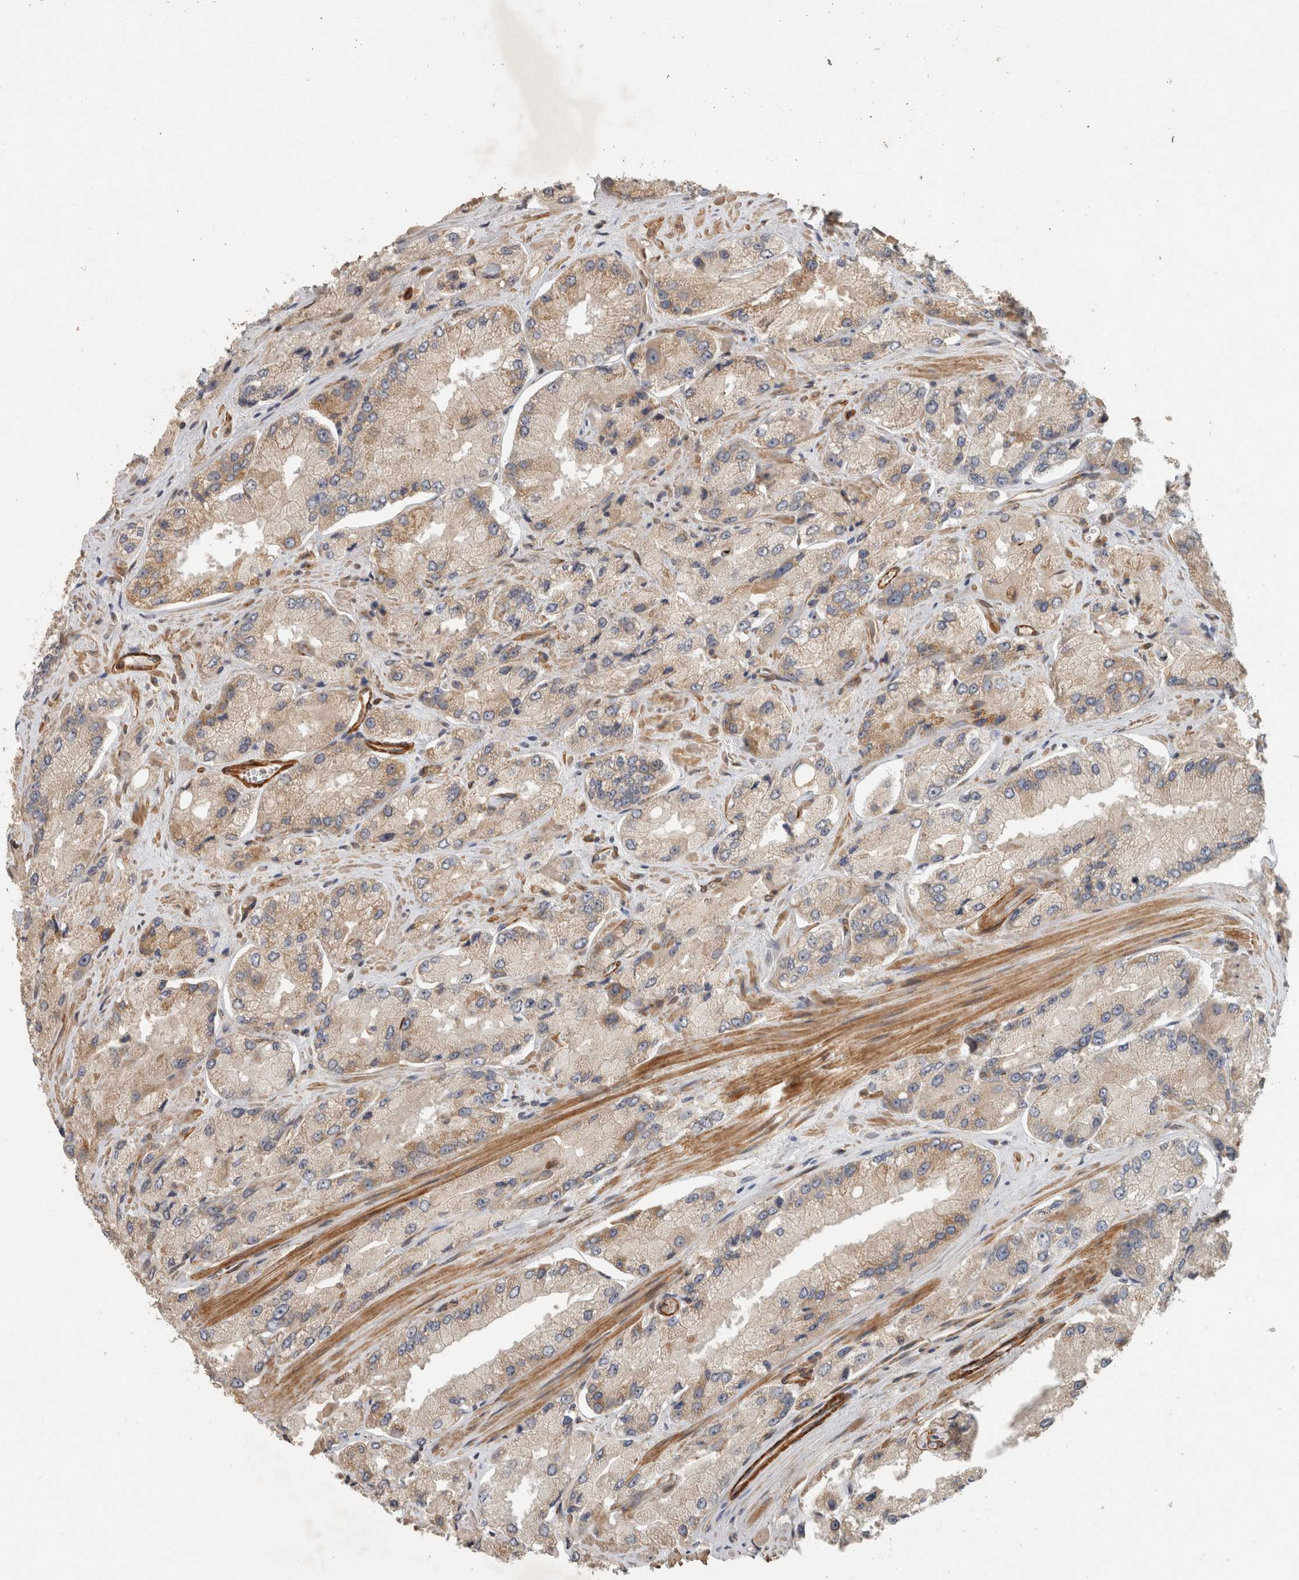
{"staining": {"intensity": "weak", "quantity": "25%-75%", "location": "cytoplasmic/membranous"}, "tissue": "prostate cancer", "cell_type": "Tumor cells", "image_type": "cancer", "snomed": [{"axis": "morphology", "description": "Adenocarcinoma, High grade"}, {"axis": "topography", "description": "Prostate"}], "caption": "Weak cytoplasmic/membranous staining is identified in approximately 25%-75% of tumor cells in prostate cancer (adenocarcinoma (high-grade)). Using DAB (3,3'-diaminobenzidine) (brown) and hematoxylin (blue) stains, captured at high magnification using brightfield microscopy.", "gene": "SIPA1L2", "patient": {"sex": "male", "age": 58}}